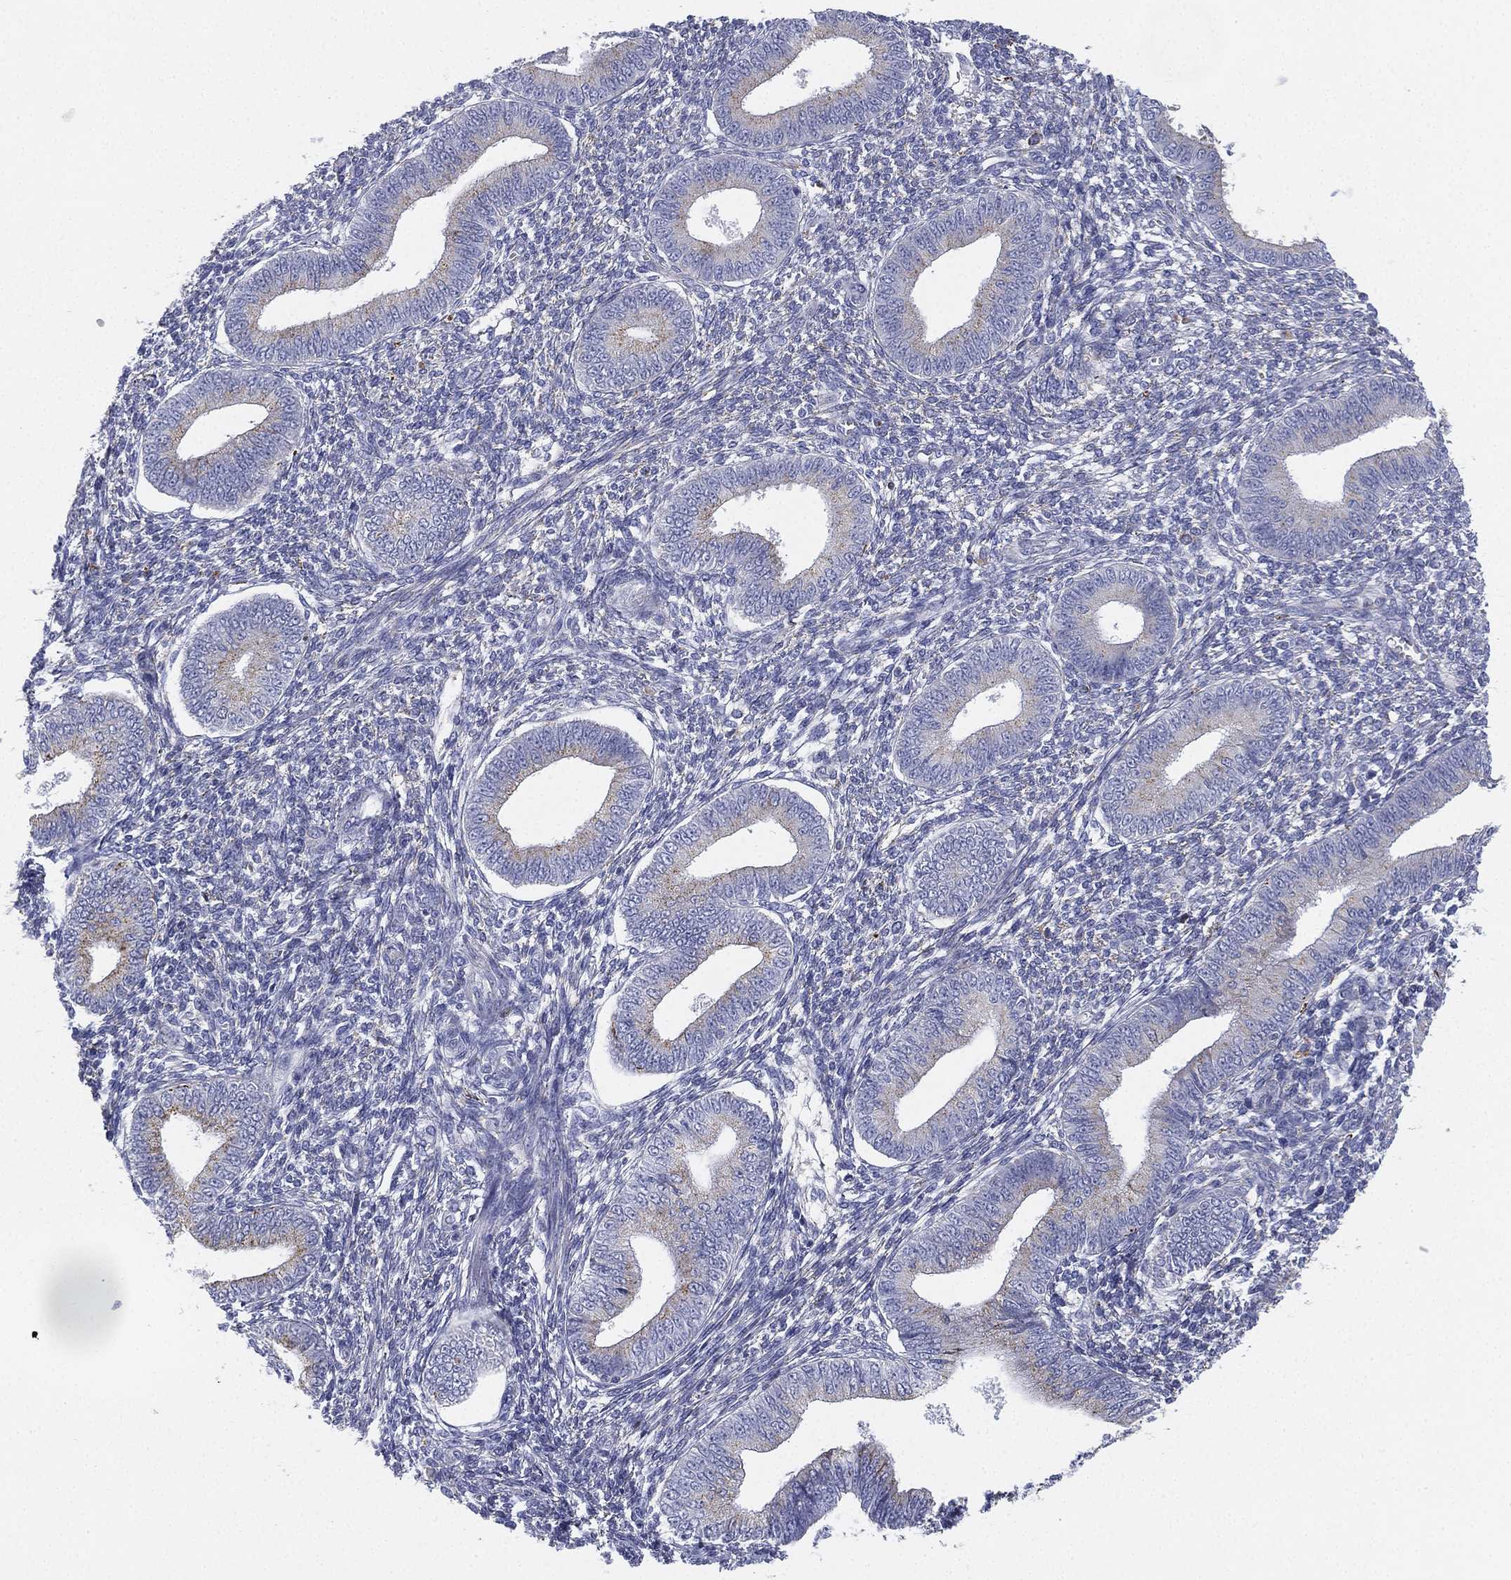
{"staining": {"intensity": "negative", "quantity": "none", "location": "none"}, "tissue": "endometrium", "cell_type": "Cells in endometrial stroma", "image_type": "normal", "snomed": [{"axis": "morphology", "description": "Normal tissue, NOS"}, {"axis": "topography", "description": "Endometrium"}], "caption": "The IHC image has no significant expression in cells in endometrial stroma of endometrium.", "gene": "NPC2", "patient": {"sex": "female", "age": 42}}